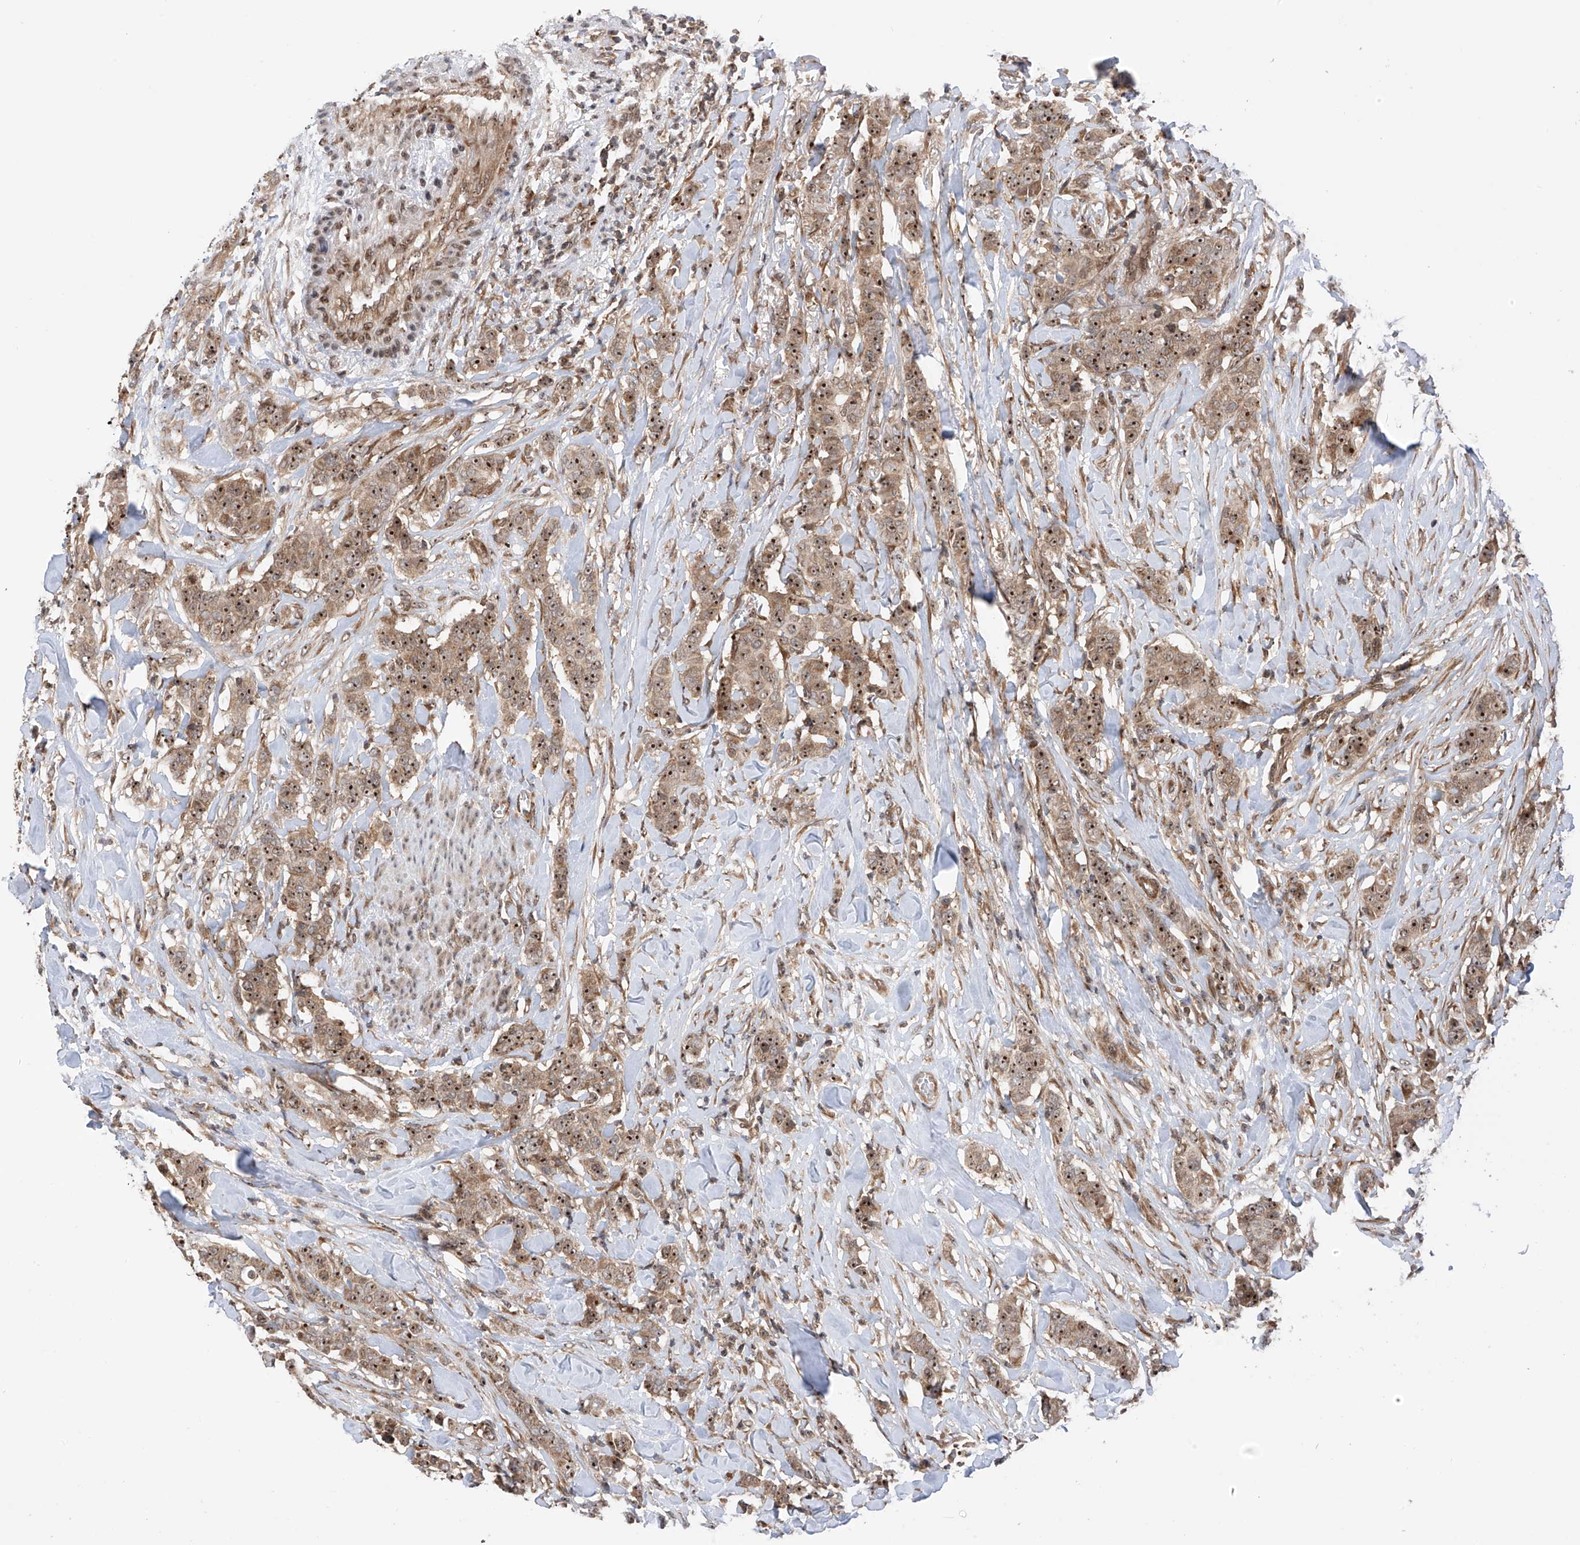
{"staining": {"intensity": "strong", "quantity": ">75%", "location": "cytoplasmic/membranous,nuclear"}, "tissue": "breast cancer", "cell_type": "Tumor cells", "image_type": "cancer", "snomed": [{"axis": "morphology", "description": "Duct carcinoma"}, {"axis": "topography", "description": "Breast"}], "caption": "Strong cytoplasmic/membranous and nuclear staining for a protein is seen in about >75% of tumor cells of breast intraductal carcinoma using immunohistochemistry.", "gene": "C1orf131", "patient": {"sex": "female", "age": 40}}